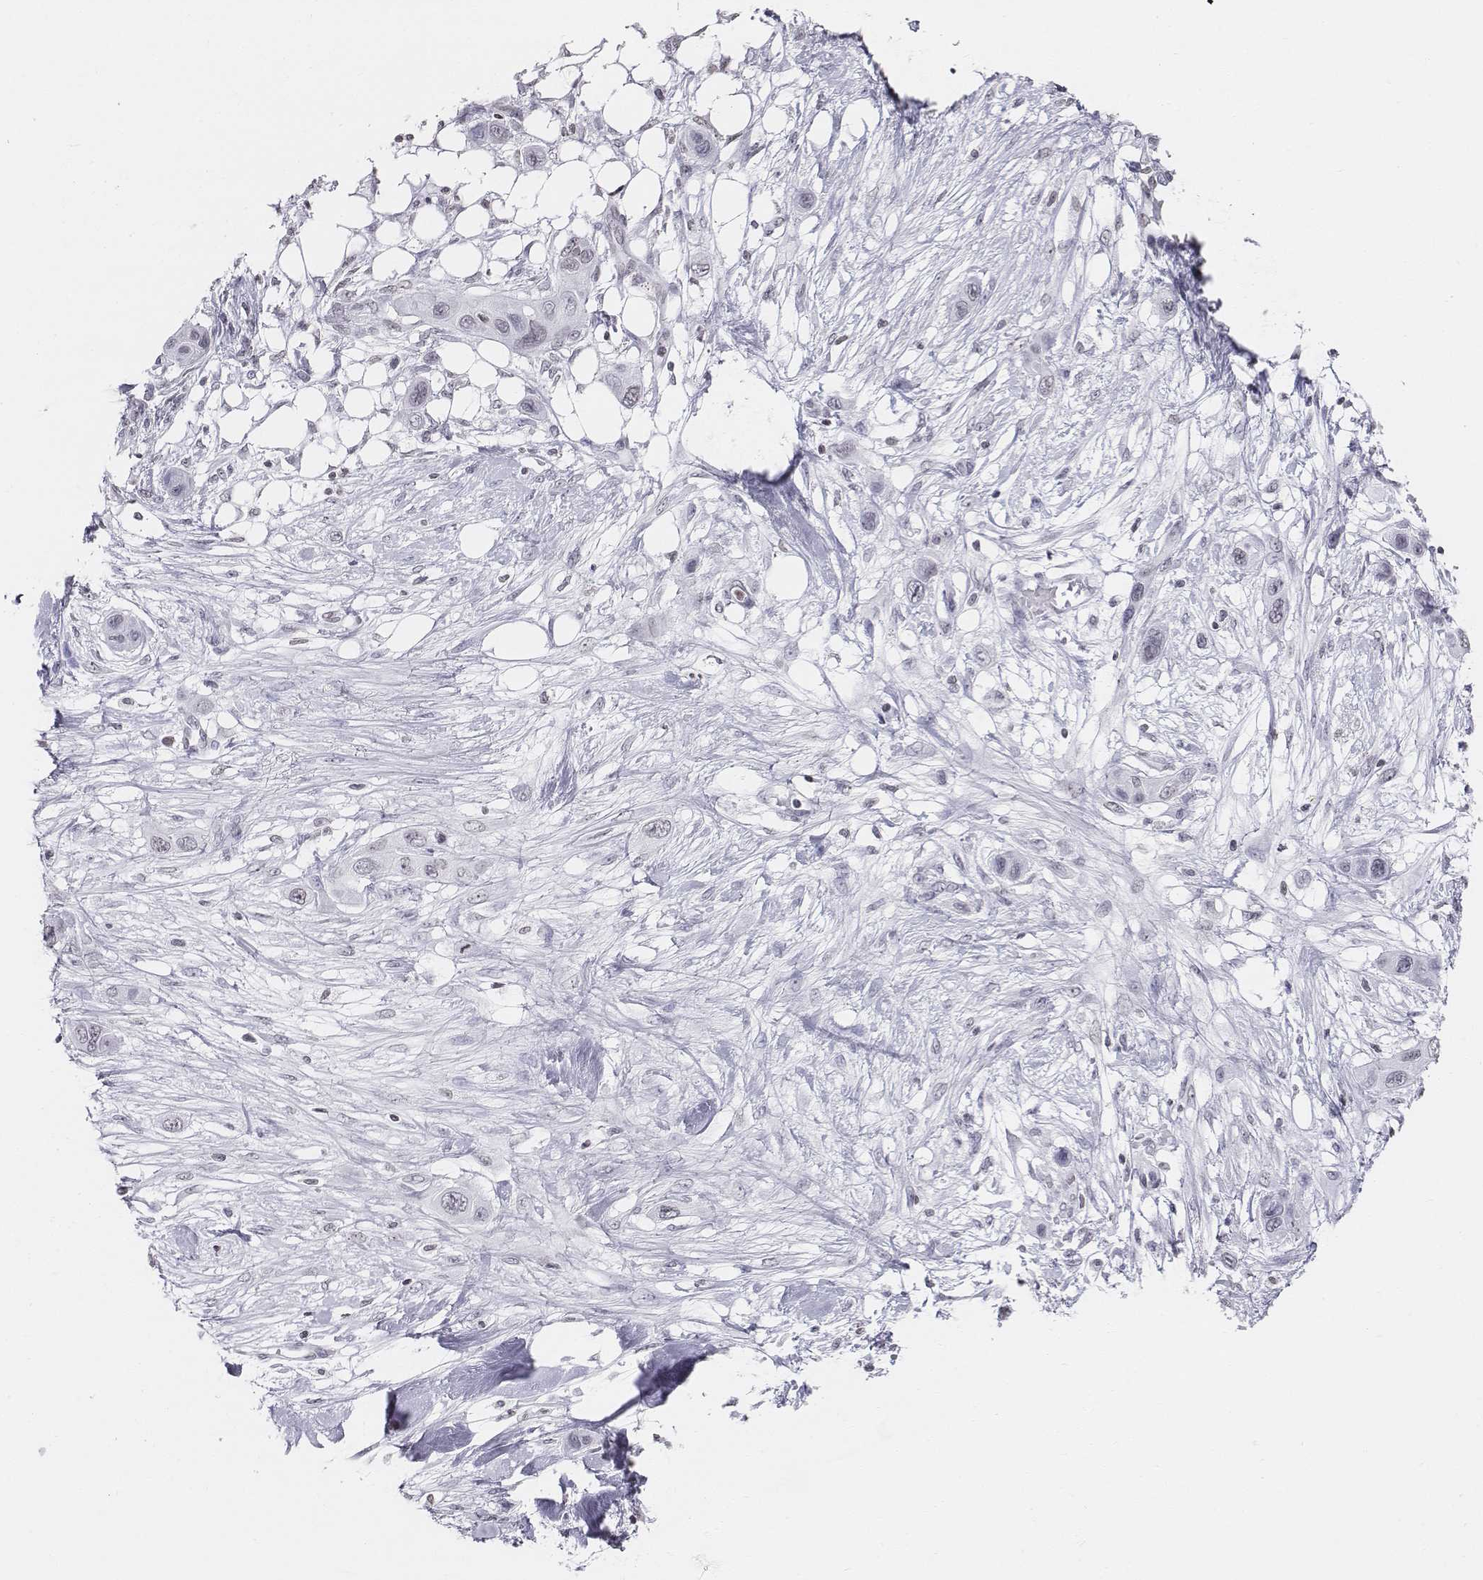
{"staining": {"intensity": "negative", "quantity": "none", "location": "none"}, "tissue": "skin cancer", "cell_type": "Tumor cells", "image_type": "cancer", "snomed": [{"axis": "morphology", "description": "Squamous cell carcinoma, NOS"}, {"axis": "topography", "description": "Skin"}], "caption": "The immunohistochemistry histopathology image has no significant positivity in tumor cells of squamous cell carcinoma (skin) tissue. (DAB immunohistochemistry visualized using brightfield microscopy, high magnification).", "gene": "BARHL1", "patient": {"sex": "male", "age": 79}}